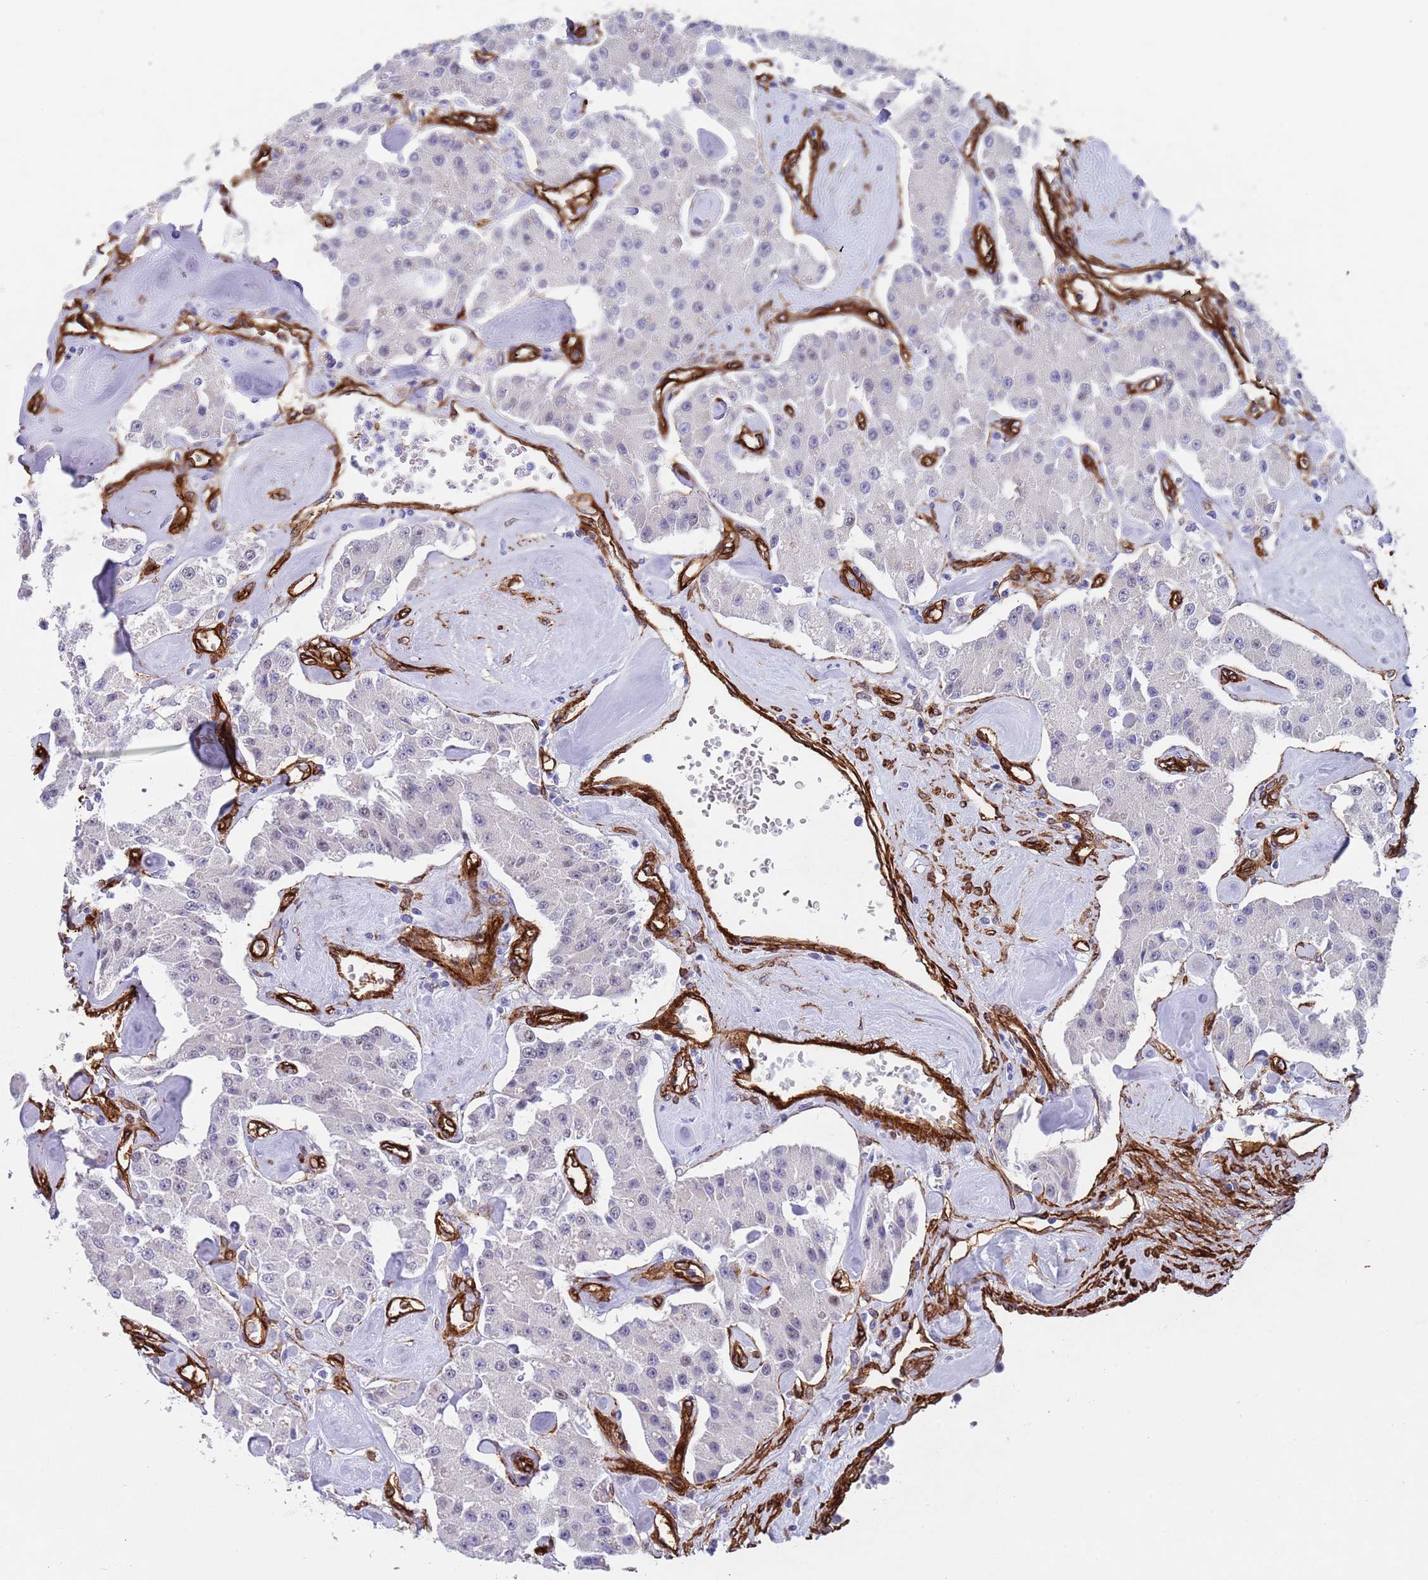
{"staining": {"intensity": "negative", "quantity": "none", "location": "none"}, "tissue": "carcinoid", "cell_type": "Tumor cells", "image_type": "cancer", "snomed": [{"axis": "morphology", "description": "Carcinoid, malignant, NOS"}, {"axis": "topography", "description": "Pancreas"}], "caption": "High magnification brightfield microscopy of carcinoid stained with DAB (3,3'-diaminobenzidine) (brown) and counterstained with hematoxylin (blue): tumor cells show no significant positivity. (Immunohistochemistry (ihc), brightfield microscopy, high magnification).", "gene": "CAV2", "patient": {"sex": "male", "age": 41}}